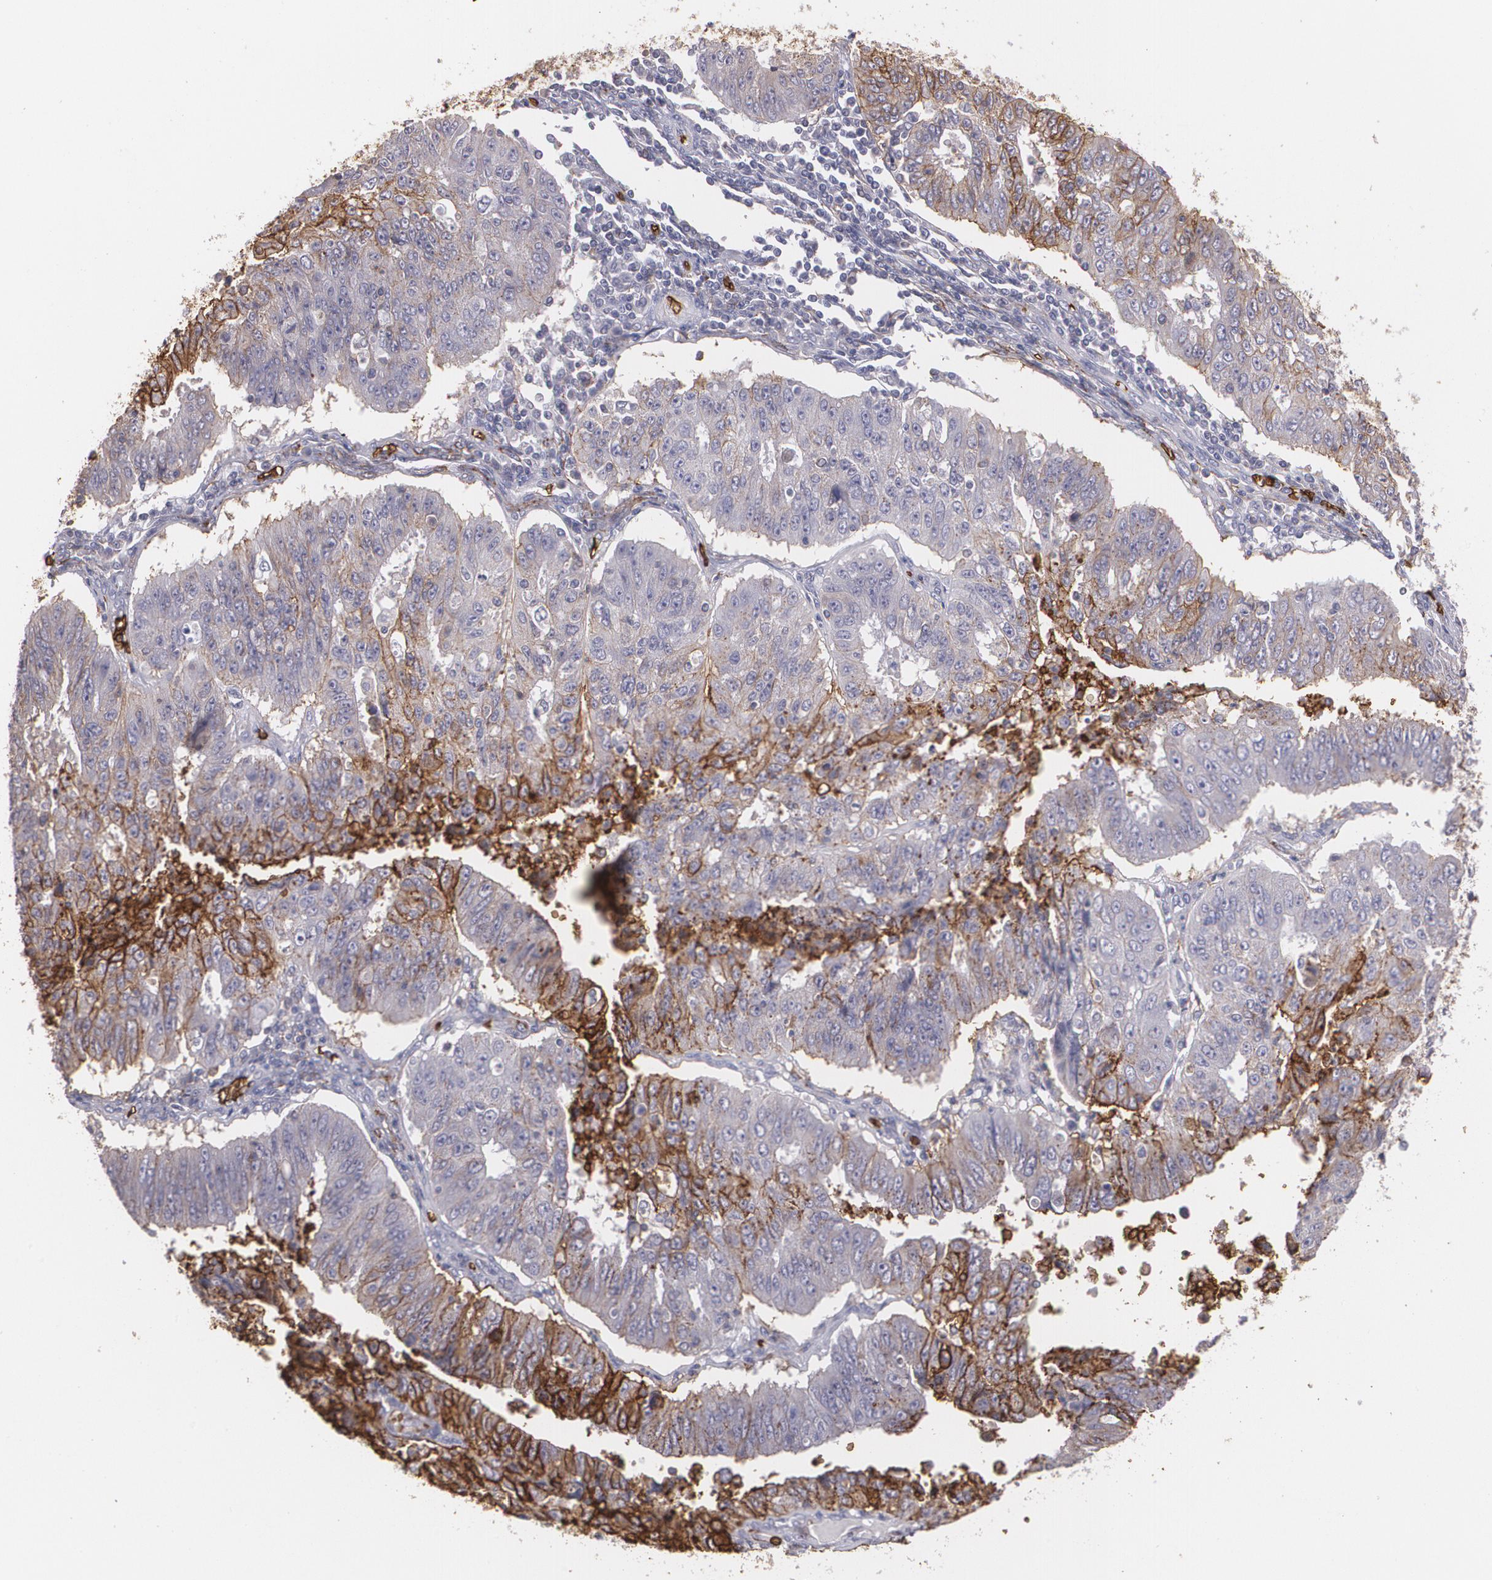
{"staining": {"intensity": "moderate", "quantity": ">75%", "location": "cytoplasmic/membranous"}, "tissue": "endometrial cancer", "cell_type": "Tumor cells", "image_type": "cancer", "snomed": [{"axis": "morphology", "description": "Adenocarcinoma, NOS"}, {"axis": "topography", "description": "Endometrium"}], "caption": "This micrograph reveals immunohistochemistry (IHC) staining of human adenocarcinoma (endometrial), with medium moderate cytoplasmic/membranous positivity in approximately >75% of tumor cells.", "gene": "SLC2A1", "patient": {"sex": "female", "age": 42}}